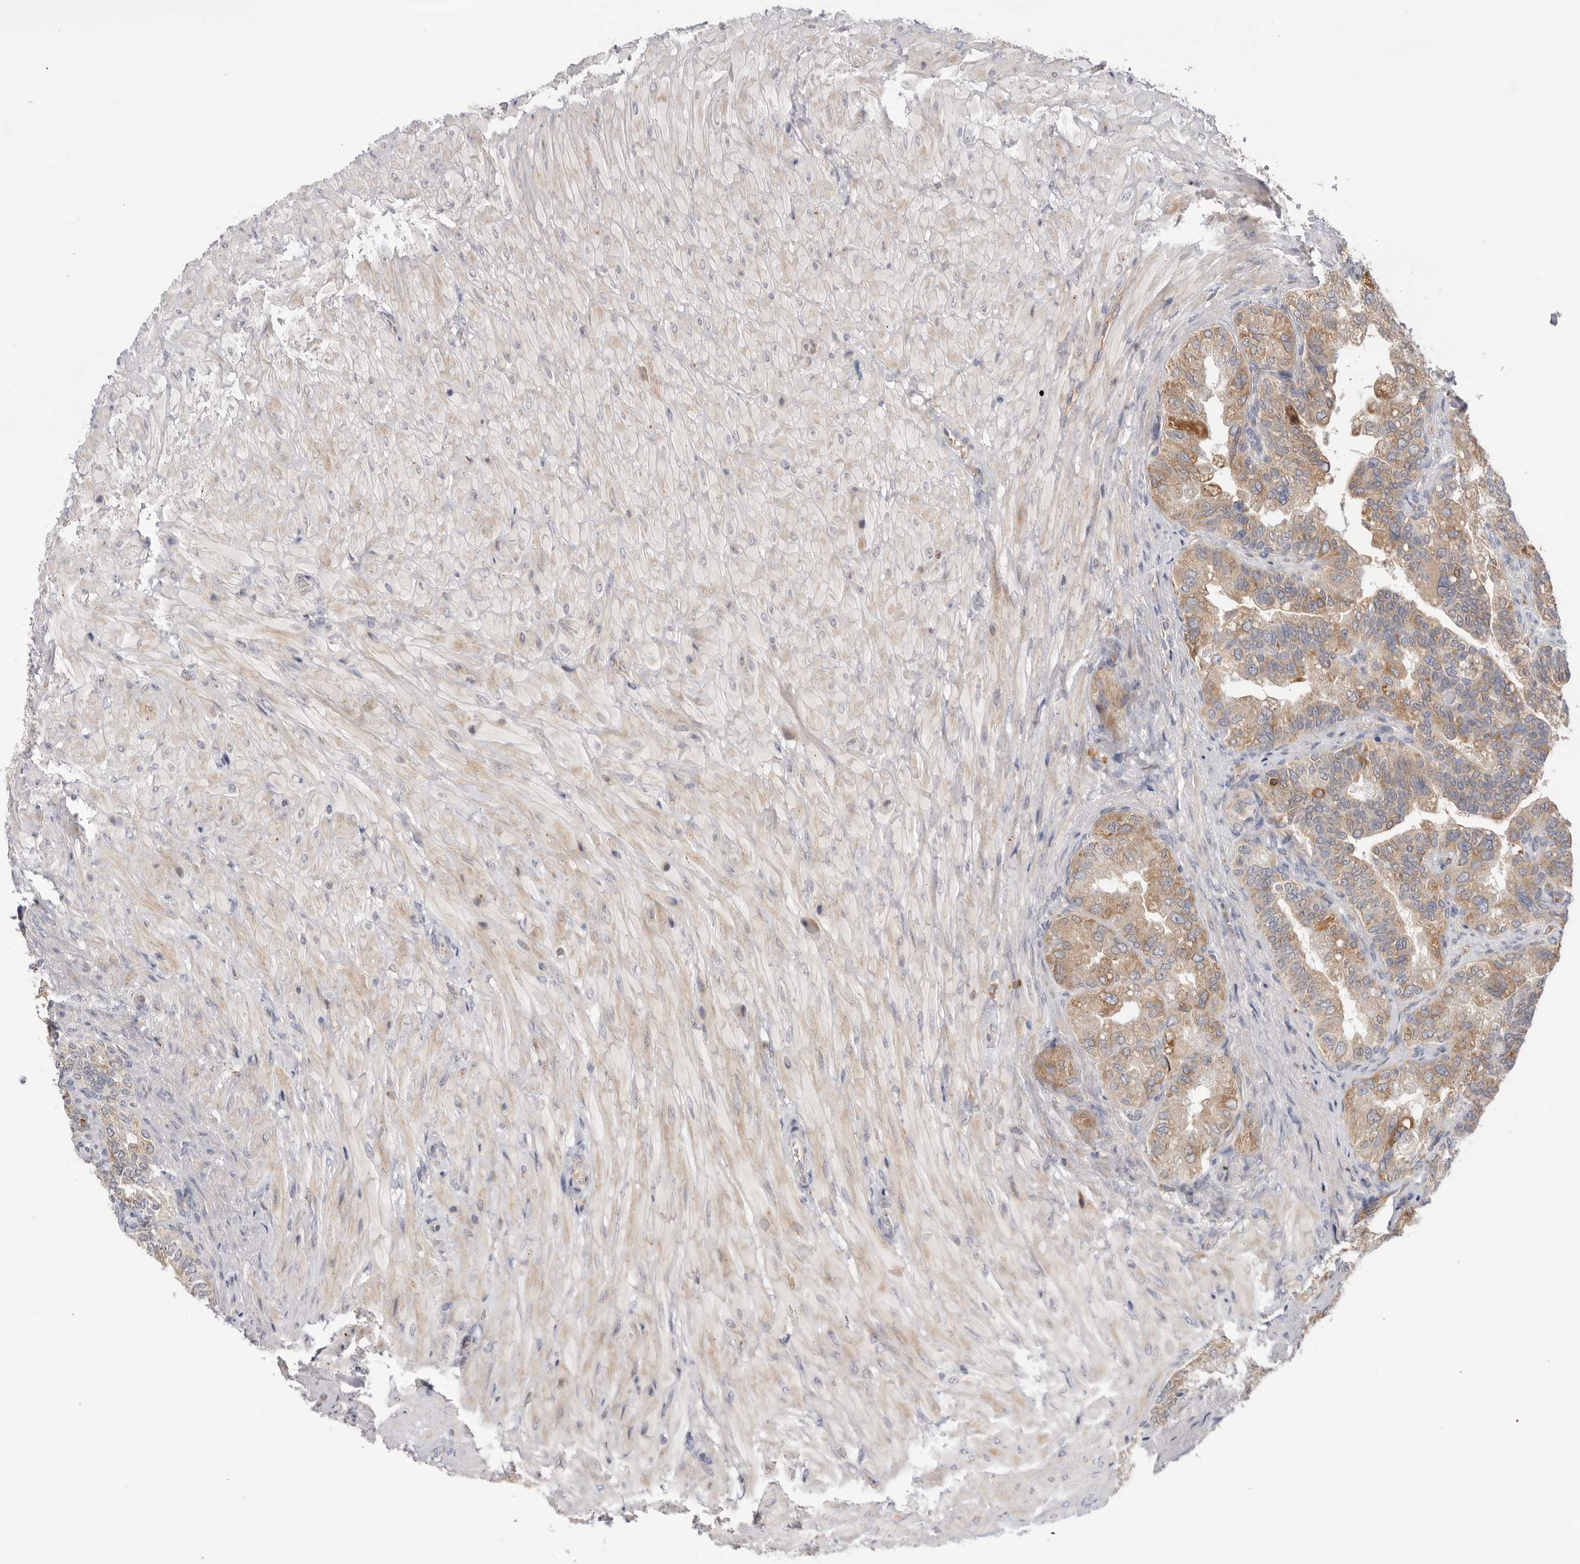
{"staining": {"intensity": "moderate", "quantity": ">75%", "location": "cytoplasmic/membranous"}, "tissue": "seminal vesicle", "cell_type": "Glandular cells", "image_type": "normal", "snomed": [{"axis": "morphology", "description": "Normal tissue, NOS"}, {"axis": "topography", "description": "Seminal veicle"}, {"axis": "topography", "description": "Peripheral nerve tissue"}], "caption": "This is an image of immunohistochemistry staining of benign seminal vesicle, which shows moderate staining in the cytoplasmic/membranous of glandular cells.", "gene": "RNF213", "patient": {"sex": "male", "age": 63}}